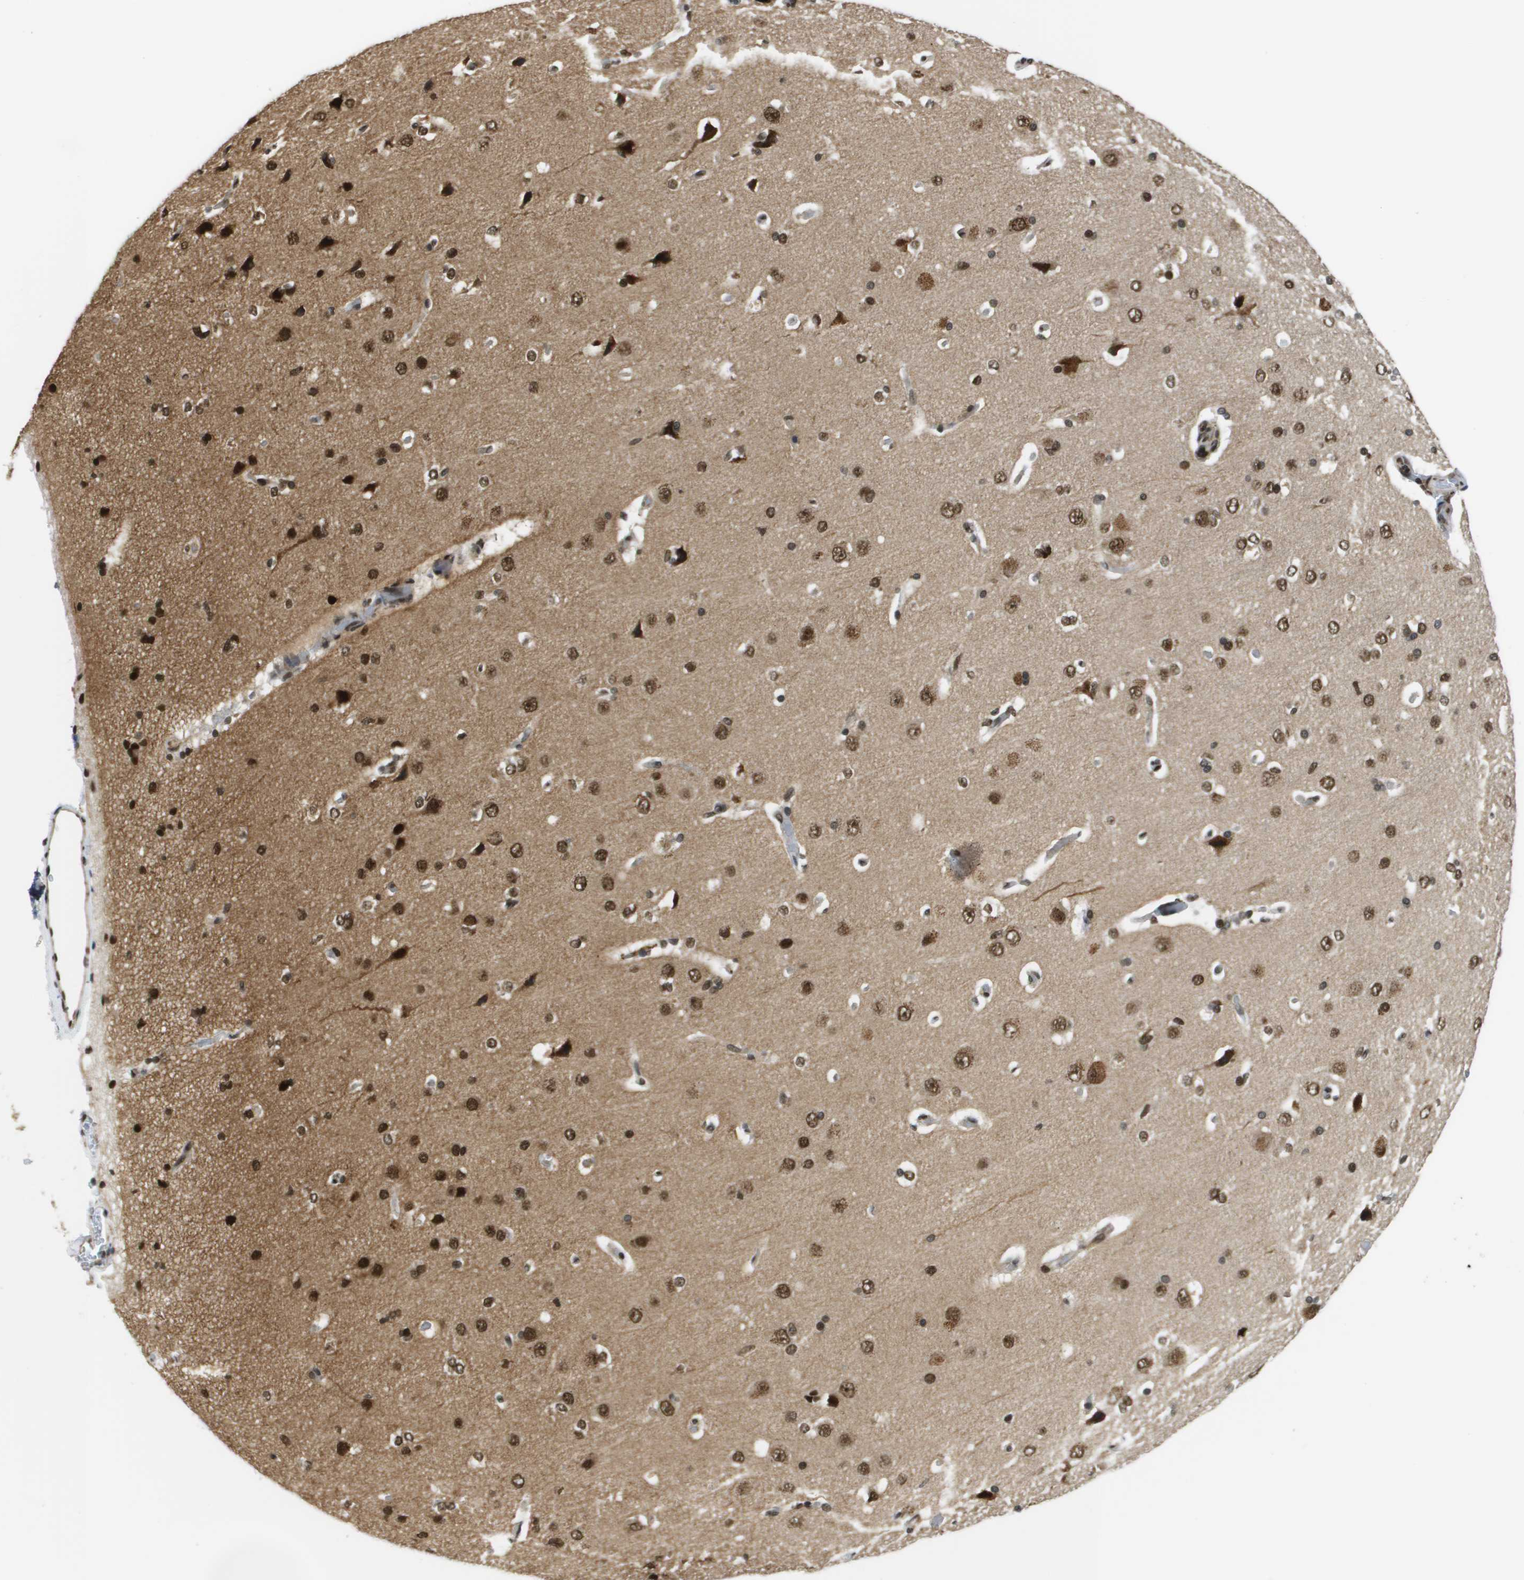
{"staining": {"intensity": "moderate", "quantity": ">75%", "location": "nuclear"}, "tissue": "cerebral cortex", "cell_type": "Endothelial cells", "image_type": "normal", "snomed": [{"axis": "morphology", "description": "Normal tissue, NOS"}, {"axis": "topography", "description": "Cerebral cortex"}], "caption": "There is medium levels of moderate nuclear expression in endothelial cells of unremarkable cerebral cortex, as demonstrated by immunohistochemical staining (brown color).", "gene": "RECQL4", "patient": {"sex": "male", "age": 62}}